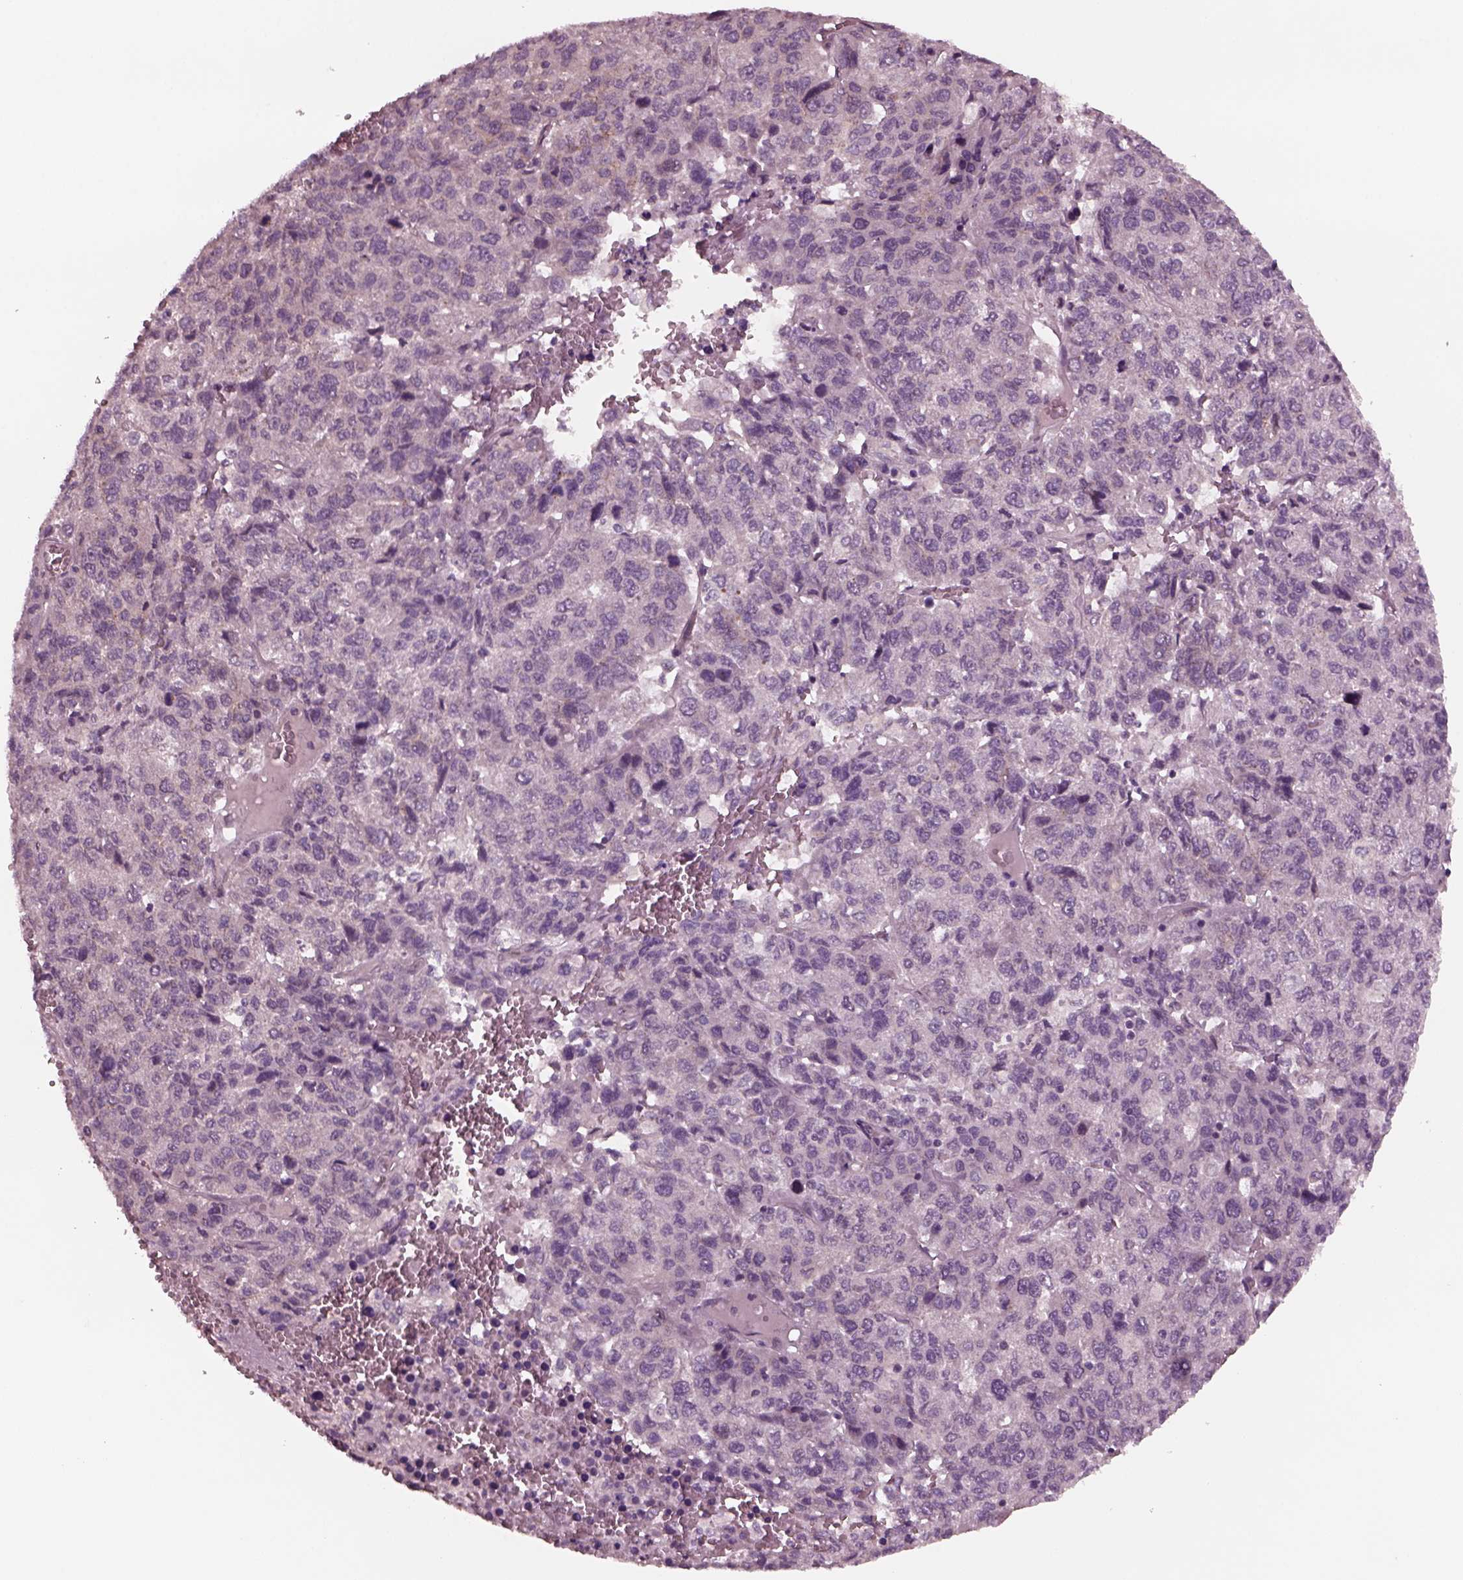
{"staining": {"intensity": "moderate", "quantity": "<25%", "location": "cytoplasmic/membranous"}, "tissue": "liver cancer", "cell_type": "Tumor cells", "image_type": "cancer", "snomed": [{"axis": "morphology", "description": "Carcinoma, Hepatocellular, NOS"}, {"axis": "topography", "description": "Liver"}], "caption": "High-magnification brightfield microscopy of liver hepatocellular carcinoma stained with DAB (3,3'-diaminobenzidine) (brown) and counterstained with hematoxylin (blue). tumor cells exhibit moderate cytoplasmic/membranous expression is identified in approximately<25% of cells.", "gene": "TUBG1", "patient": {"sex": "male", "age": 69}}